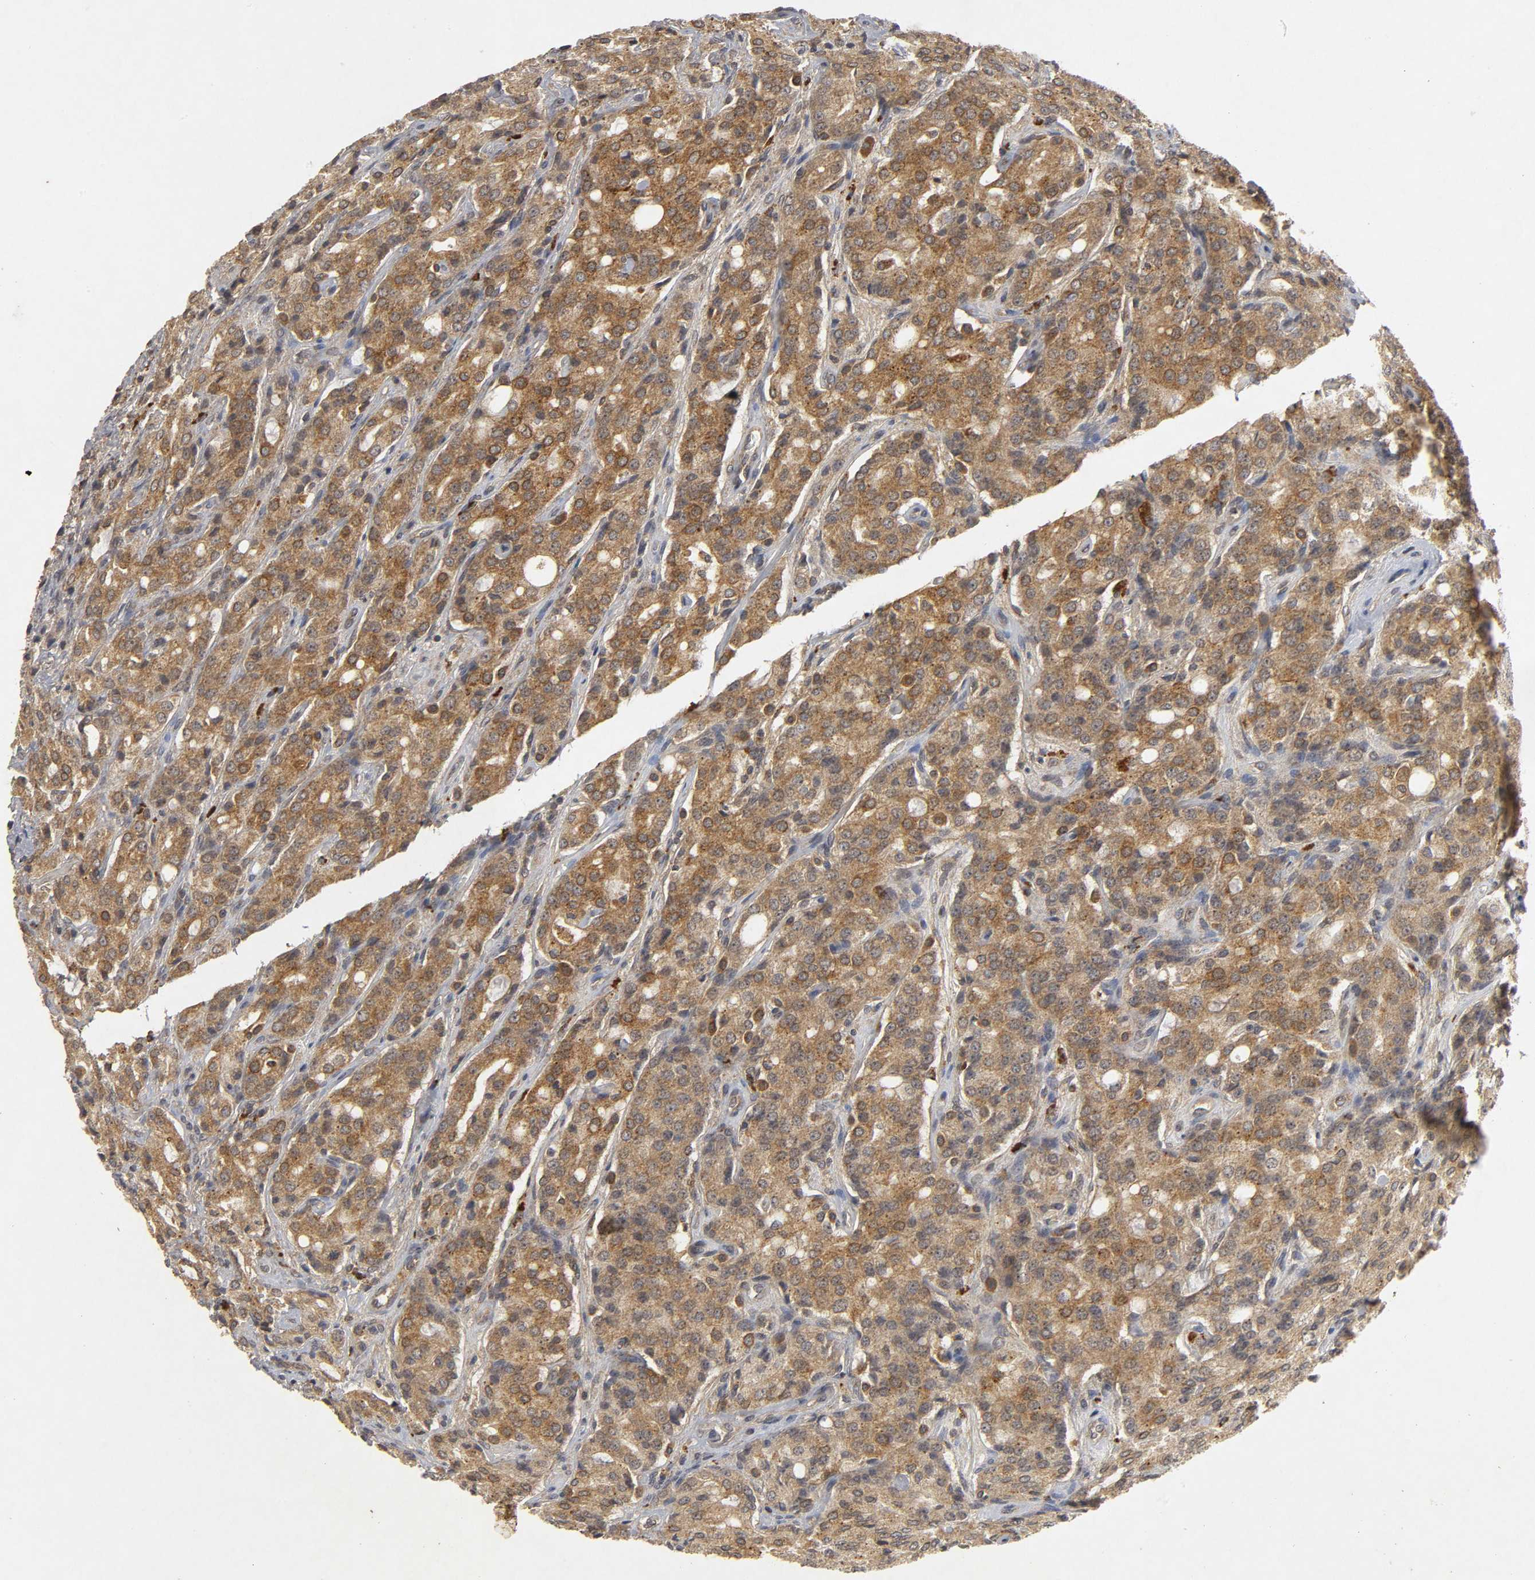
{"staining": {"intensity": "moderate", "quantity": ">75%", "location": "cytoplasmic/membranous"}, "tissue": "prostate cancer", "cell_type": "Tumor cells", "image_type": "cancer", "snomed": [{"axis": "morphology", "description": "Adenocarcinoma, High grade"}, {"axis": "topography", "description": "Prostate"}], "caption": "The micrograph displays staining of prostate high-grade adenocarcinoma, revealing moderate cytoplasmic/membranous protein staining (brown color) within tumor cells.", "gene": "TRAF6", "patient": {"sex": "male", "age": 72}}